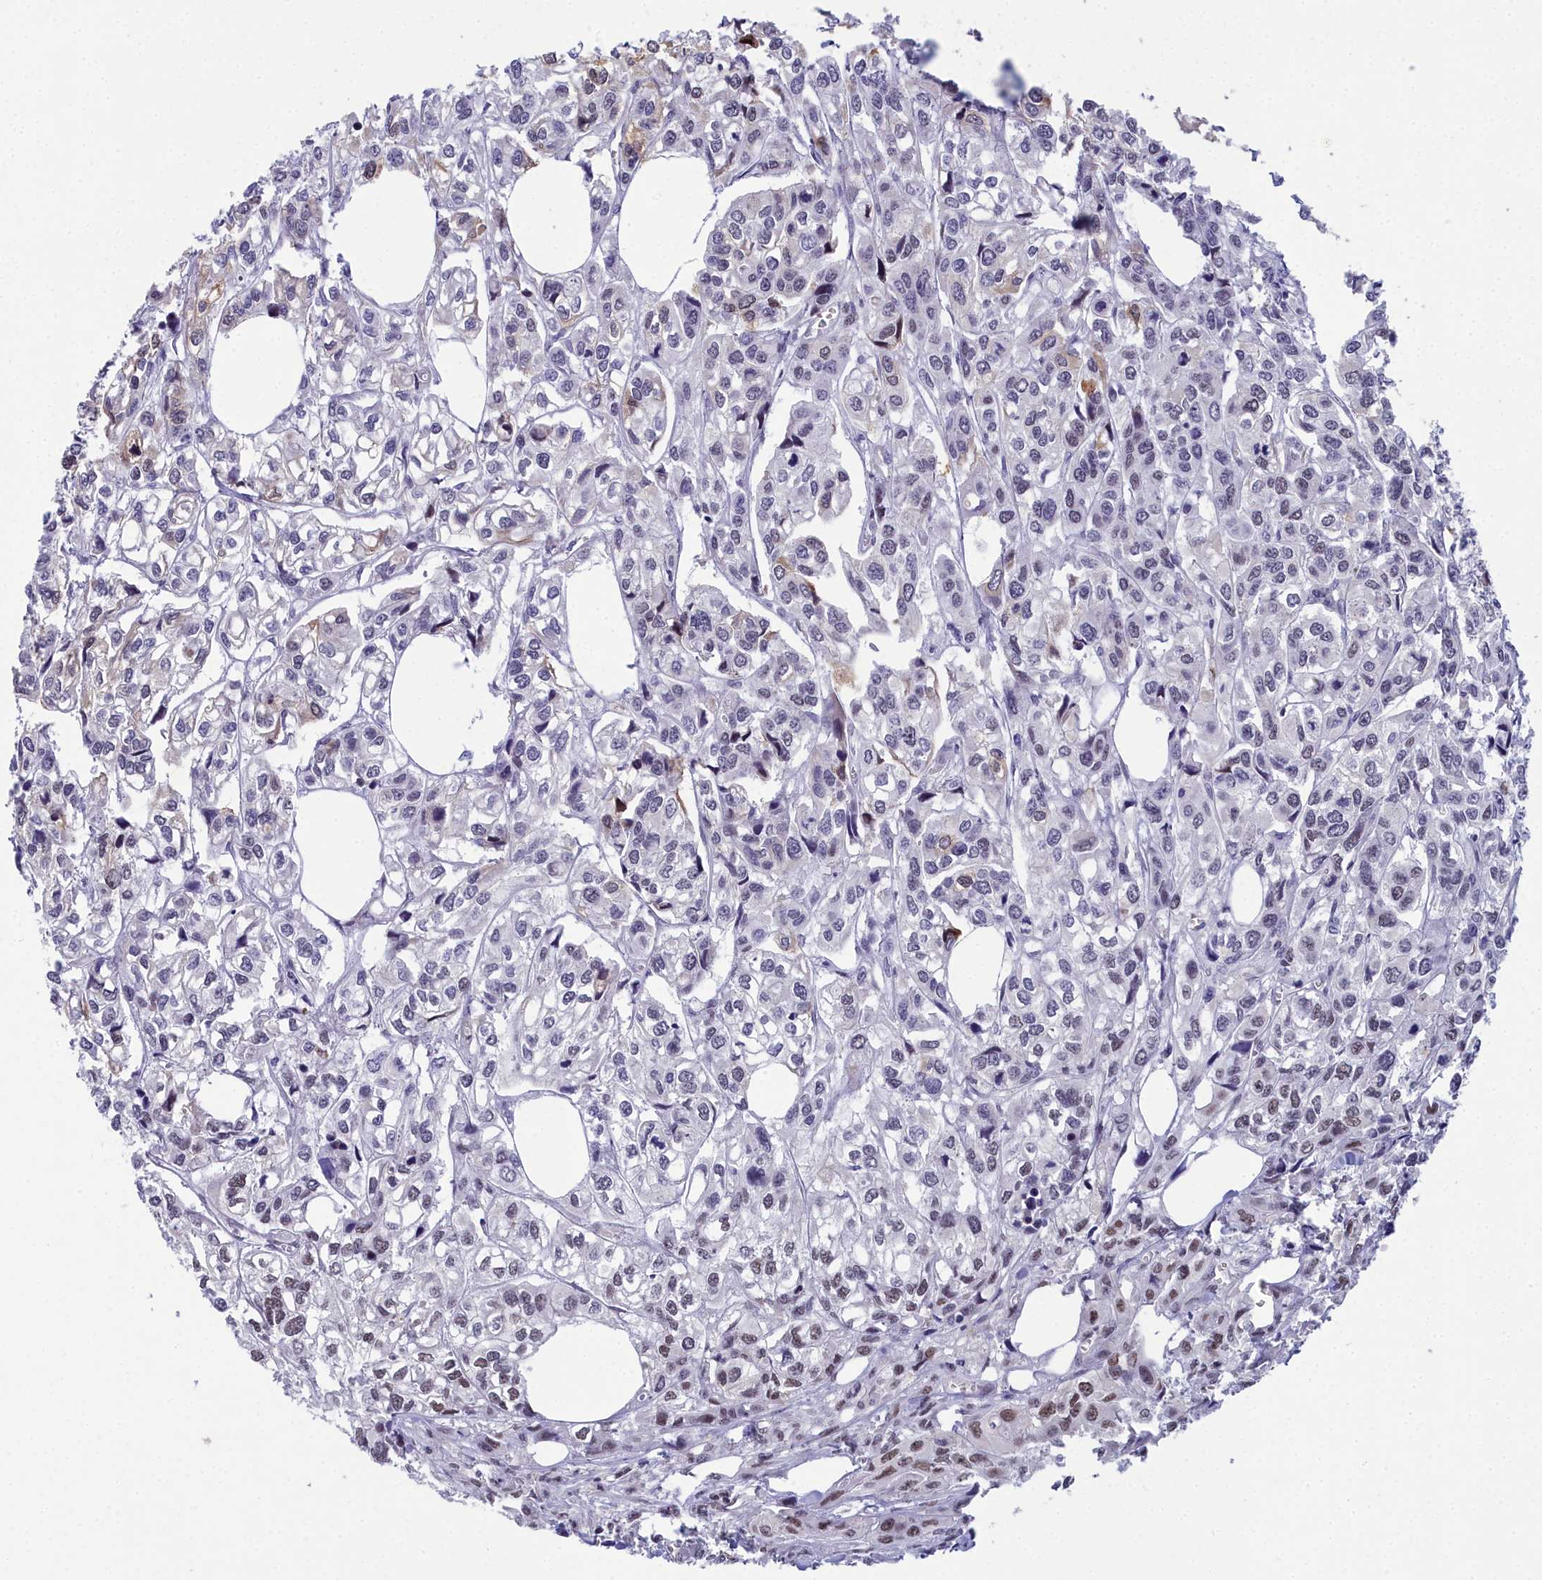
{"staining": {"intensity": "moderate", "quantity": "<25%", "location": "nuclear"}, "tissue": "urothelial cancer", "cell_type": "Tumor cells", "image_type": "cancer", "snomed": [{"axis": "morphology", "description": "Urothelial carcinoma, High grade"}, {"axis": "topography", "description": "Urinary bladder"}], "caption": "Immunohistochemistry photomicrograph of human urothelial carcinoma (high-grade) stained for a protein (brown), which reveals low levels of moderate nuclear positivity in about <25% of tumor cells.", "gene": "CCDC97", "patient": {"sex": "male", "age": 67}}